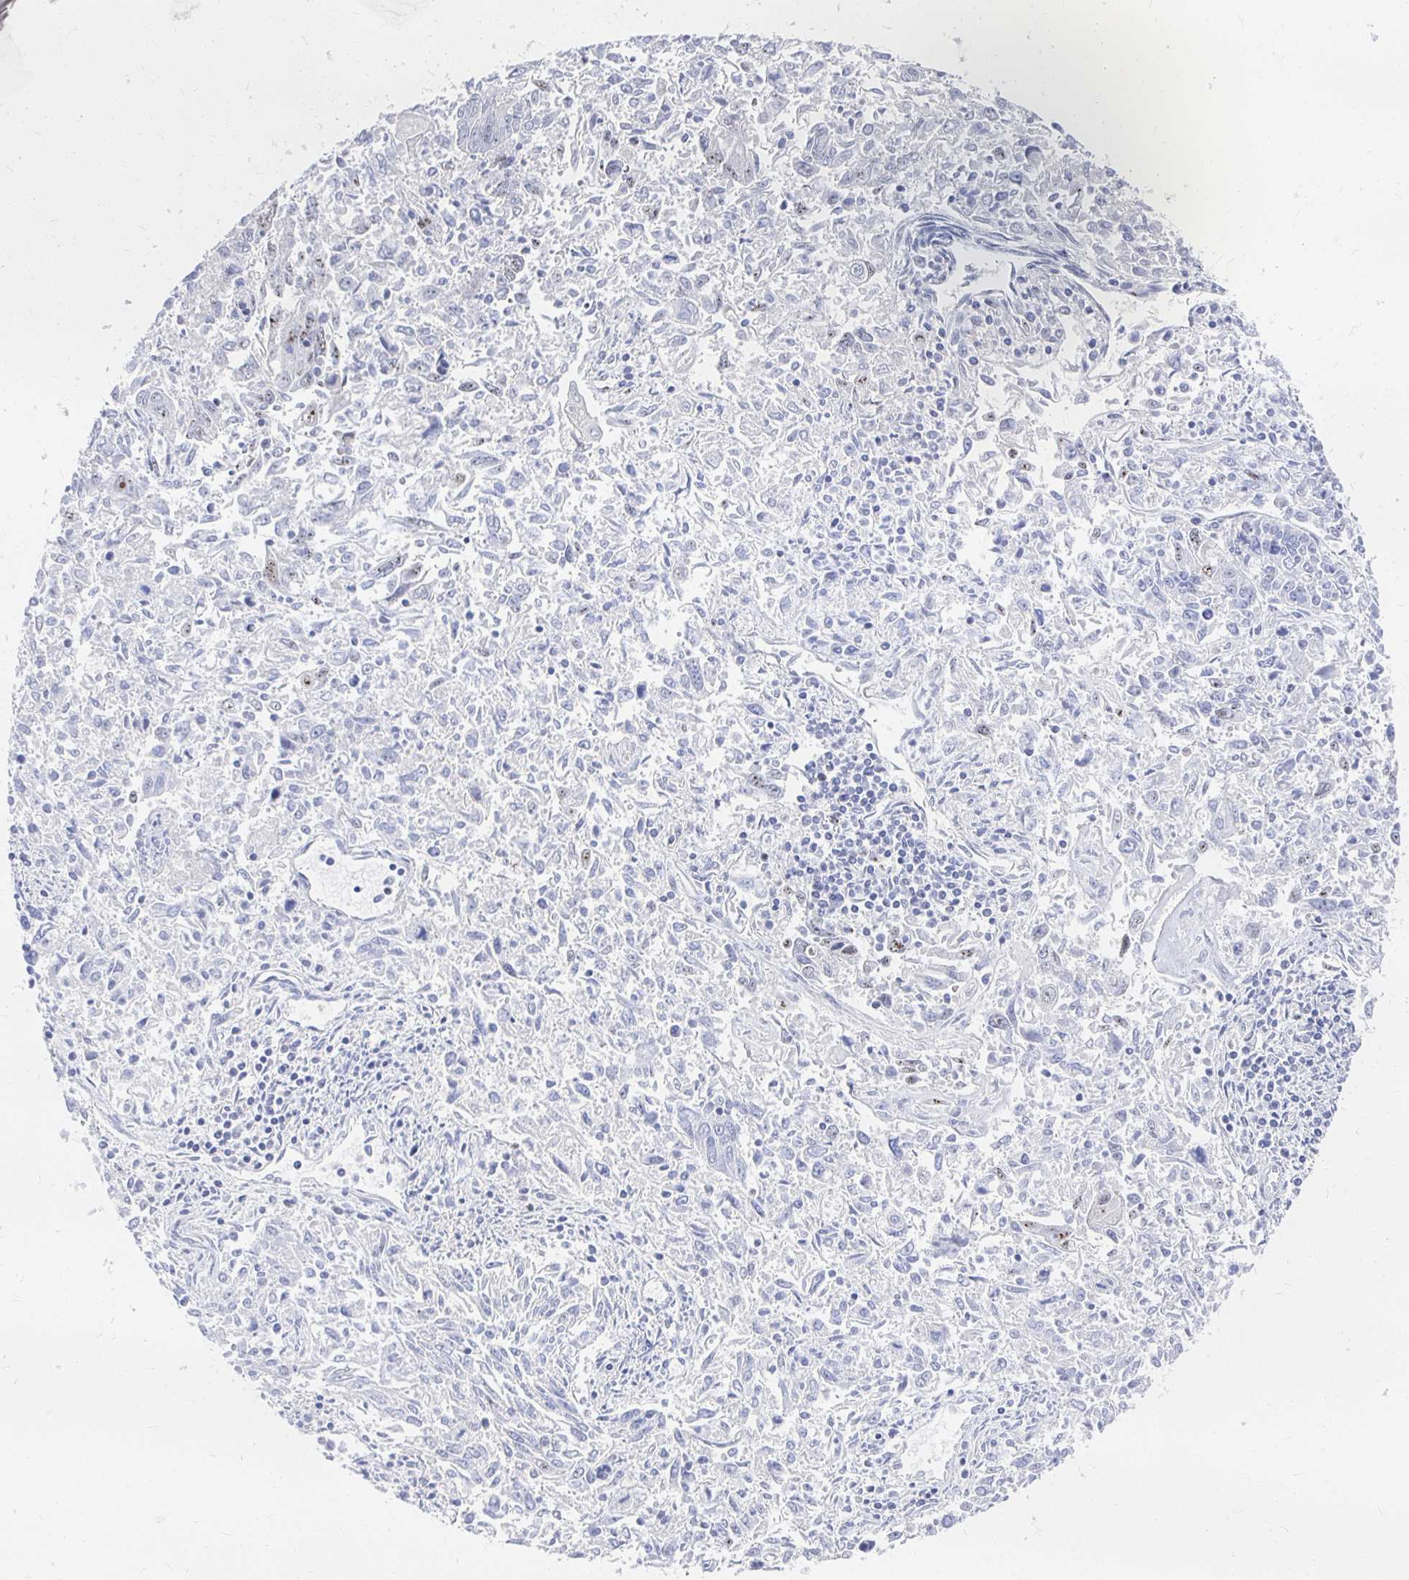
{"staining": {"intensity": "moderate", "quantity": "<25%", "location": "nuclear"}, "tissue": "endometrial cancer", "cell_type": "Tumor cells", "image_type": "cancer", "snomed": [{"axis": "morphology", "description": "Adenocarcinoma, NOS"}, {"axis": "topography", "description": "Endometrium"}], "caption": "A high-resolution photomicrograph shows IHC staining of endometrial cancer, which exhibits moderate nuclear expression in about <25% of tumor cells. (brown staining indicates protein expression, while blue staining denotes nuclei).", "gene": "CLIC3", "patient": {"sex": "female", "age": 42}}